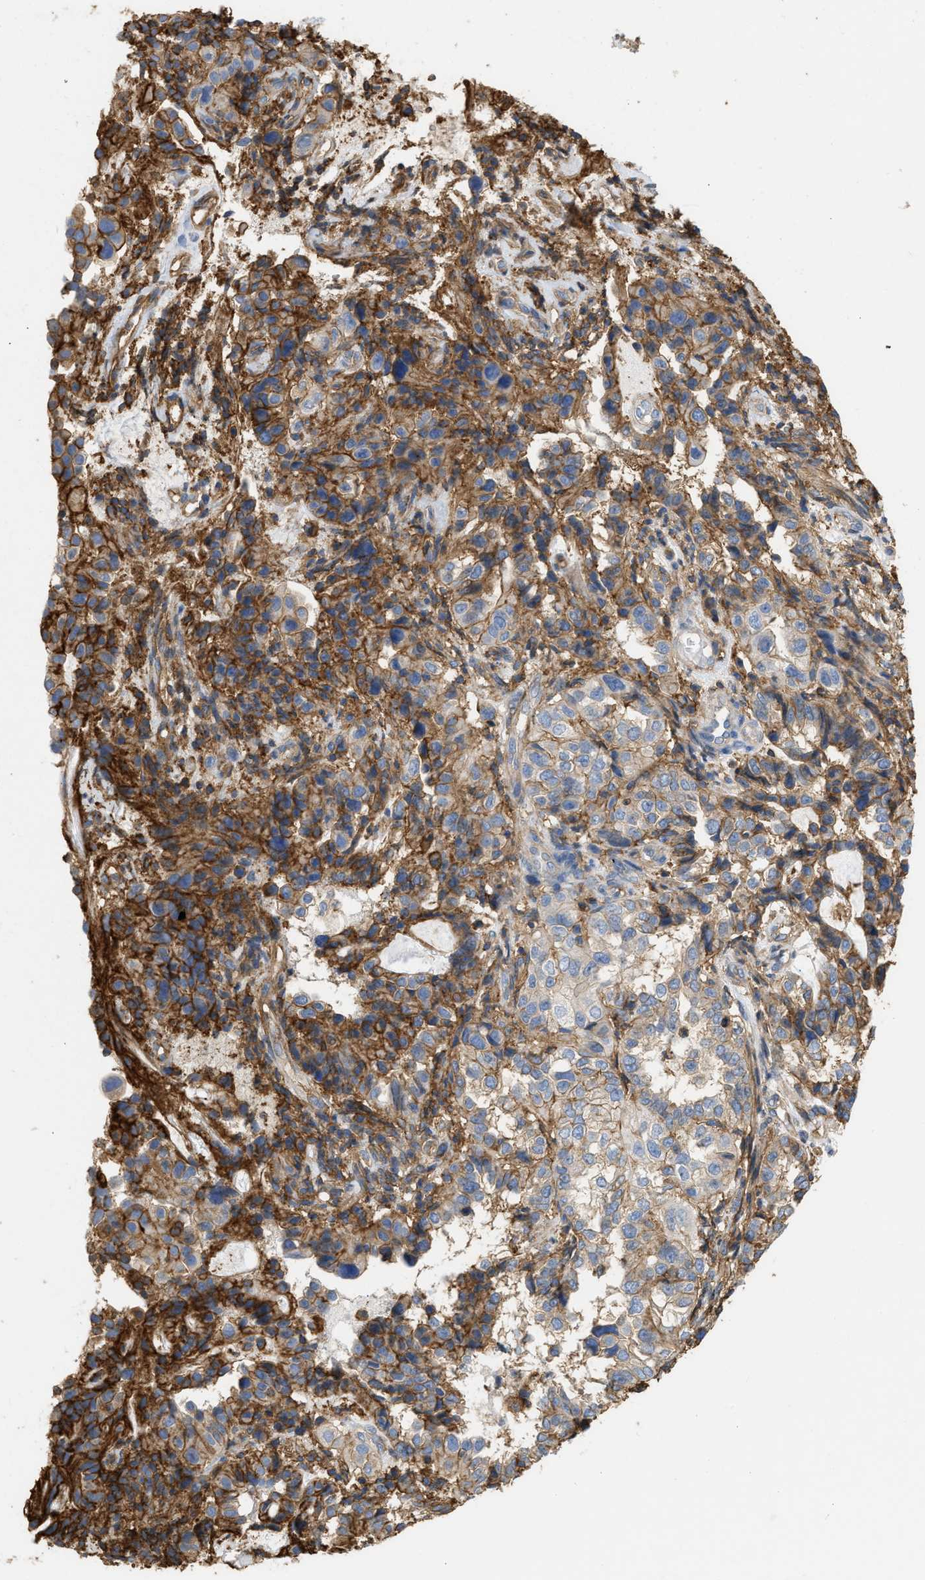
{"staining": {"intensity": "moderate", "quantity": "25%-75%", "location": "cytoplasmic/membranous"}, "tissue": "endometrial cancer", "cell_type": "Tumor cells", "image_type": "cancer", "snomed": [{"axis": "morphology", "description": "Adenocarcinoma, NOS"}, {"axis": "topography", "description": "Endometrium"}], "caption": "There is medium levels of moderate cytoplasmic/membranous positivity in tumor cells of endometrial cancer (adenocarcinoma), as demonstrated by immunohistochemical staining (brown color).", "gene": "GNB4", "patient": {"sex": "female", "age": 85}}